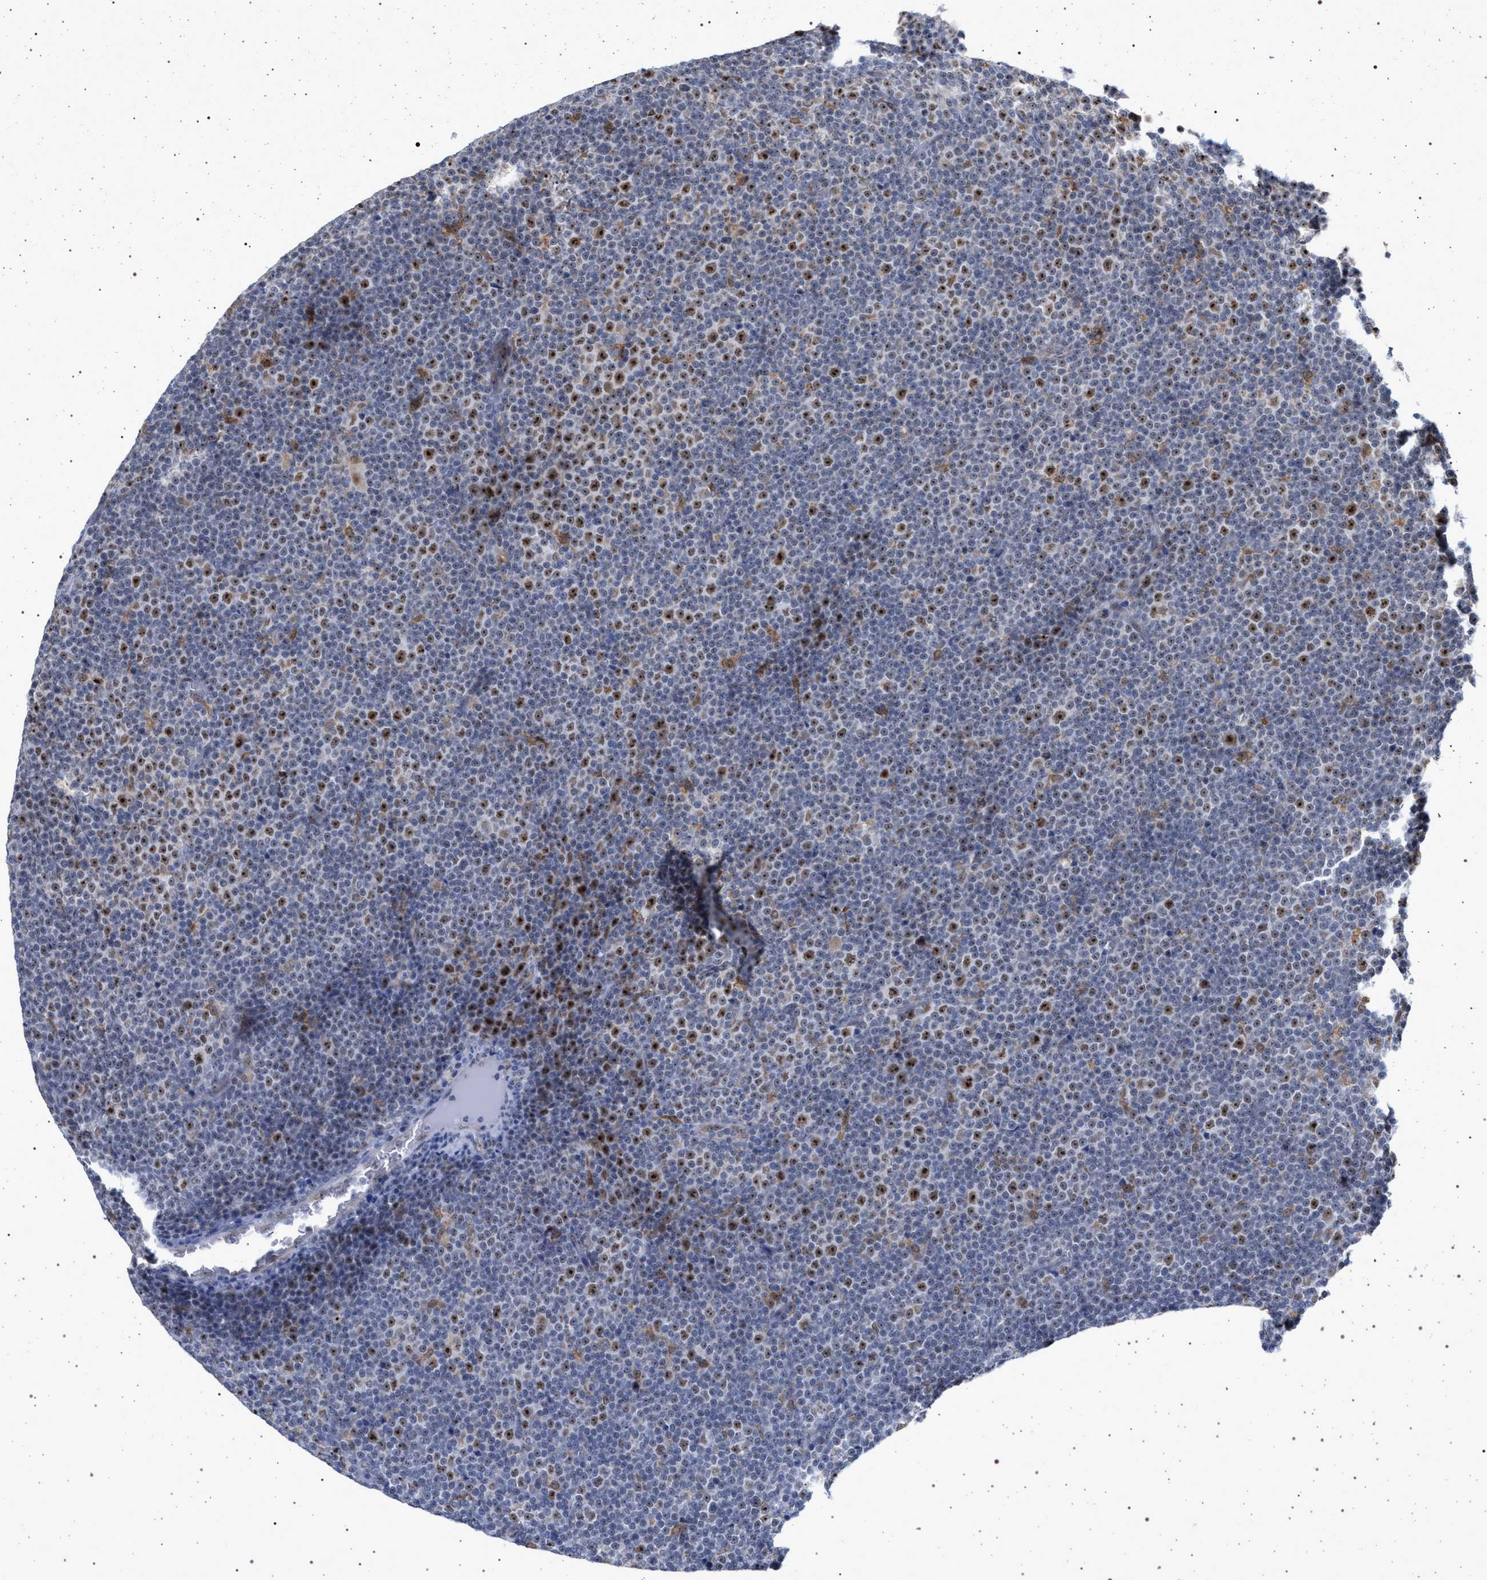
{"staining": {"intensity": "strong", "quantity": ">75%", "location": "nuclear"}, "tissue": "lymphoma", "cell_type": "Tumor cells", "image_type": "cancer", "snomed": [{"axis": "morphology", "description": "Malignant lymphoma, non-Hodgkin's type, Low grade"}, {"axis": "topography", "description": "Lymph node"}], "caption": "The micrograph demonstrates a brown stain indicating the presence of a protein in the nuclear of tumor cells in lymphoma.", "gene": "ELAC2", "patient": {"sex": "female", "age": 67}}